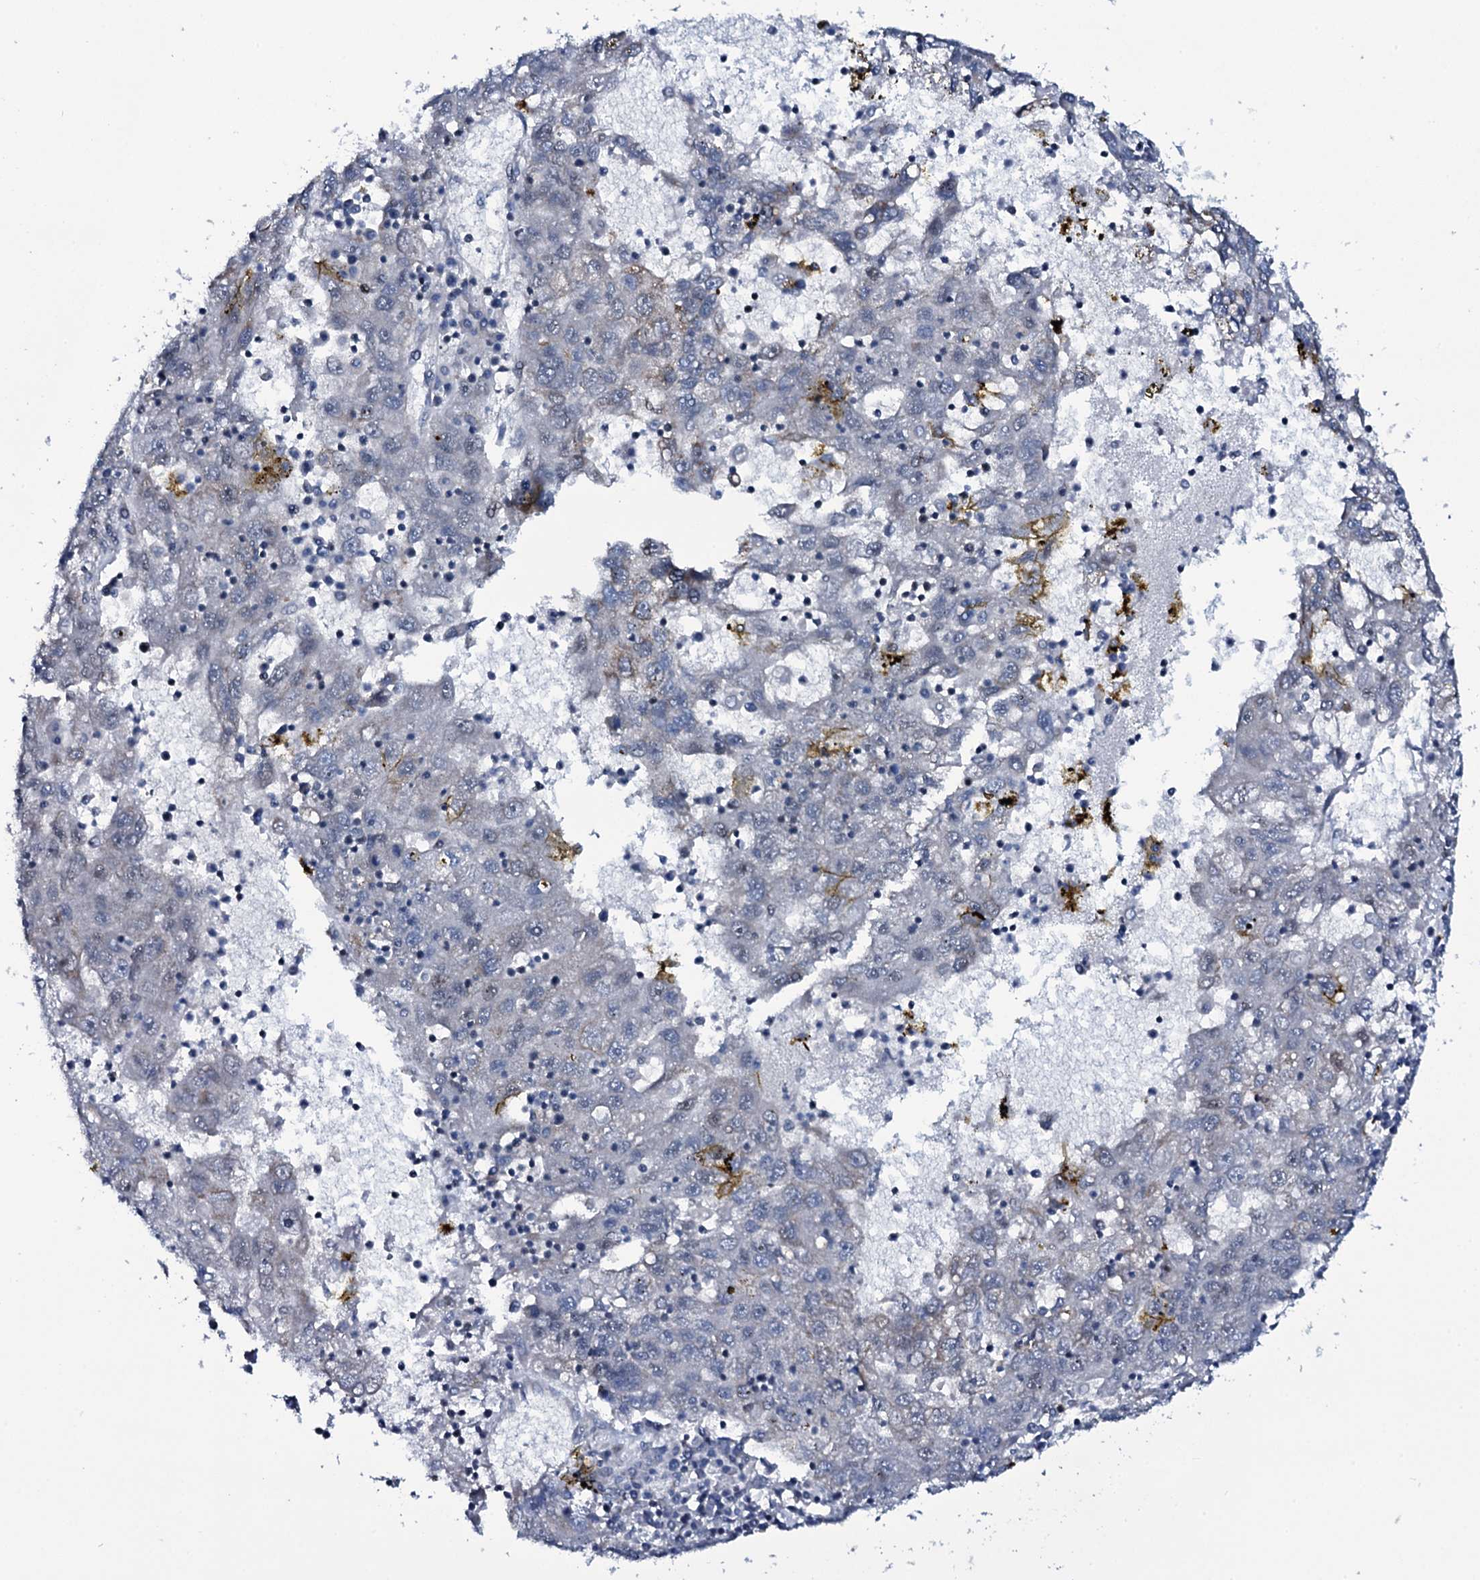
{"staining": {"intensity": "weak", "quantity": "<25%", "location": "cytoplasmic/membranous"}, "tissue": "liver cancer", "cell_type": "Tumor cells", "image_type": "cancer", "snomed": [{"axis": "morphology", "description": "Carcinoma, Hepatocellular, NOS"}, {"axis": "topography", "description": "Liver"}], "caption": "Tumor cells are negative for protein expression in human liver cancer (hepatocellular carcinoma).", "gene": "ZMIZ2", "patient": {"sex": "male", "age": 49}}